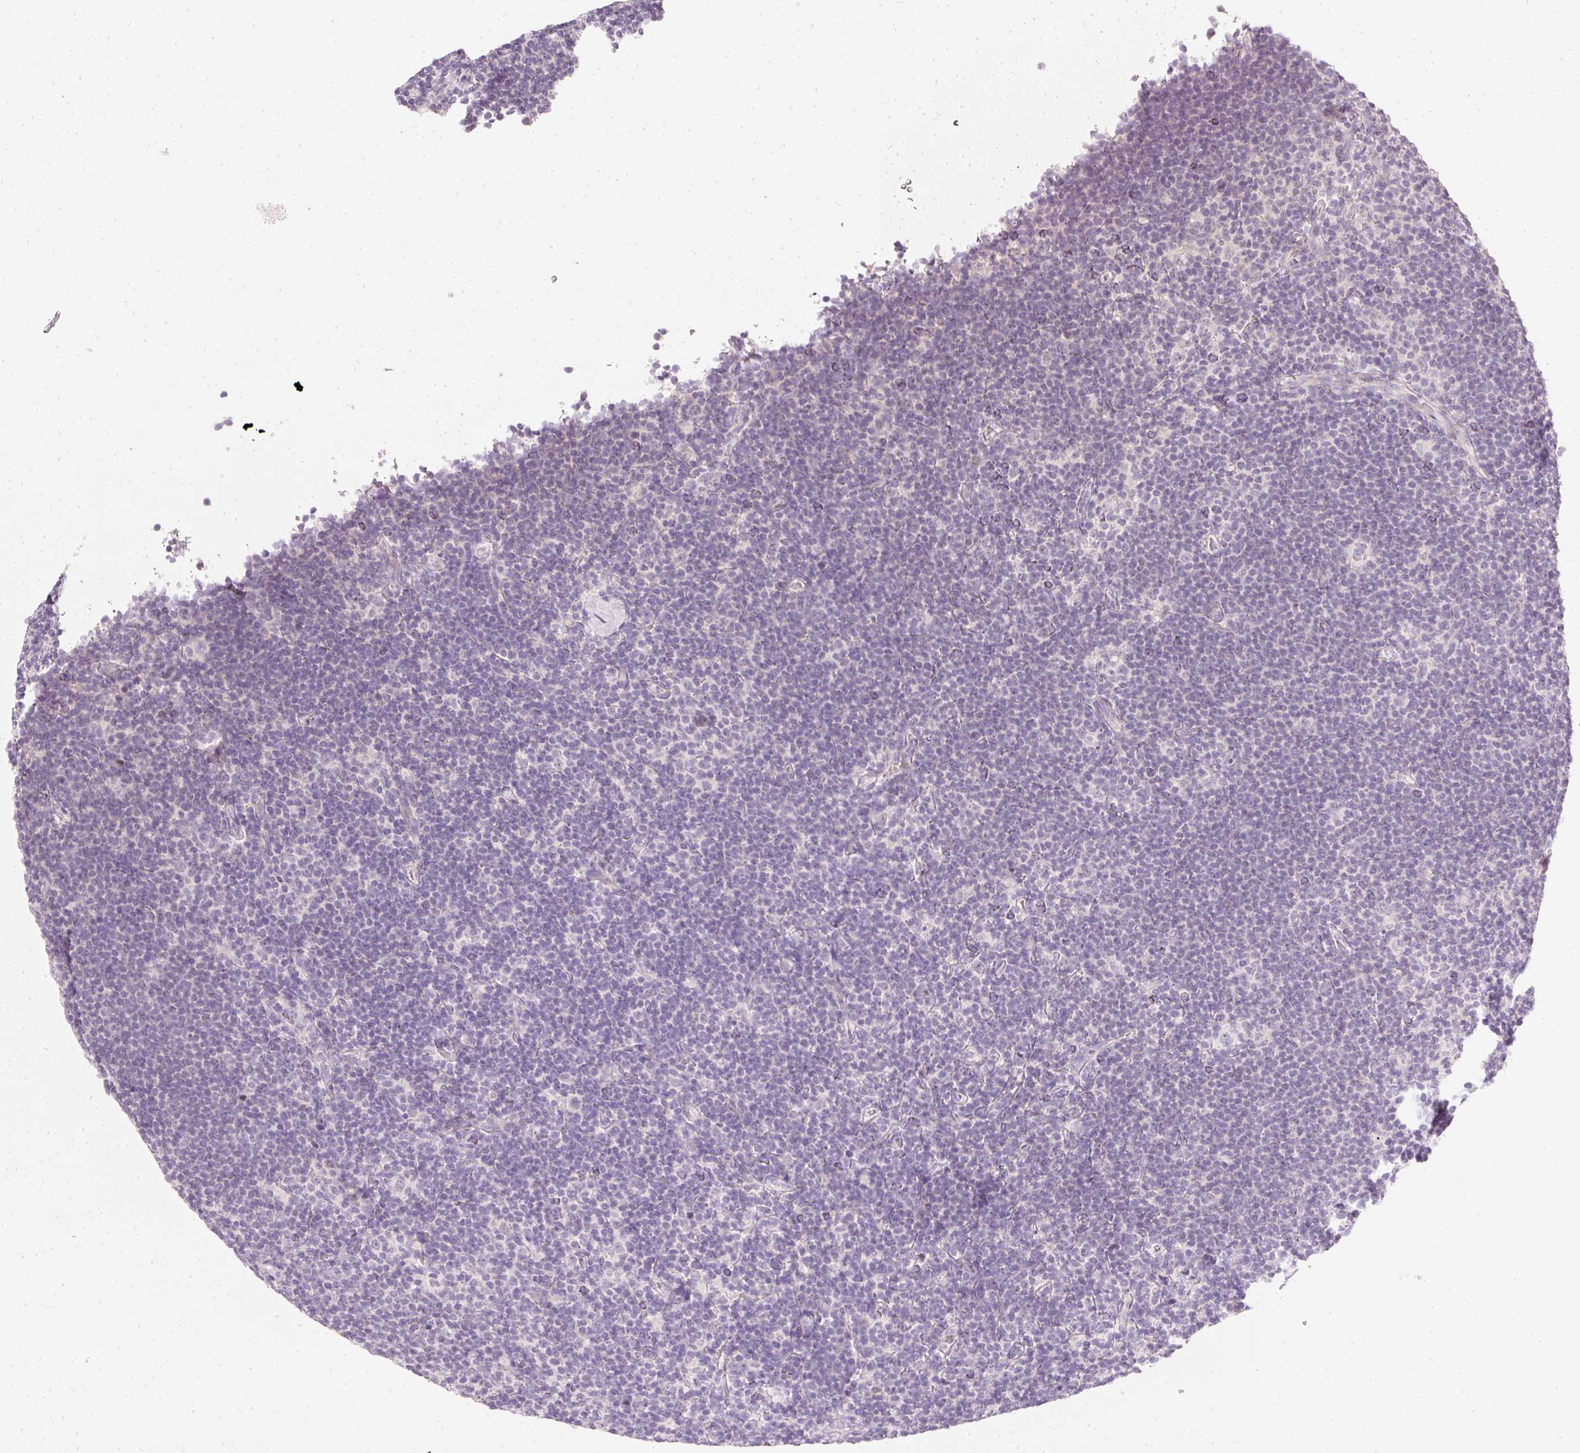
{"staining": {"intensity": "negative", "quantity": "none", "location": "none"}, "tissue": "lymphoma", "cell_type": "Tumor cells", "image_type": "cancer", "snomed": [{"axis": "morphology", "description": "Hodgkin's disease, NOS"}, {"axis": "topography", "description": "Lymph node"}], "caption": "Tumor cells show no significant staining in lymphoma.", "gene": "ELAVL3", "patient": {"sex": "female", "age": 57}}